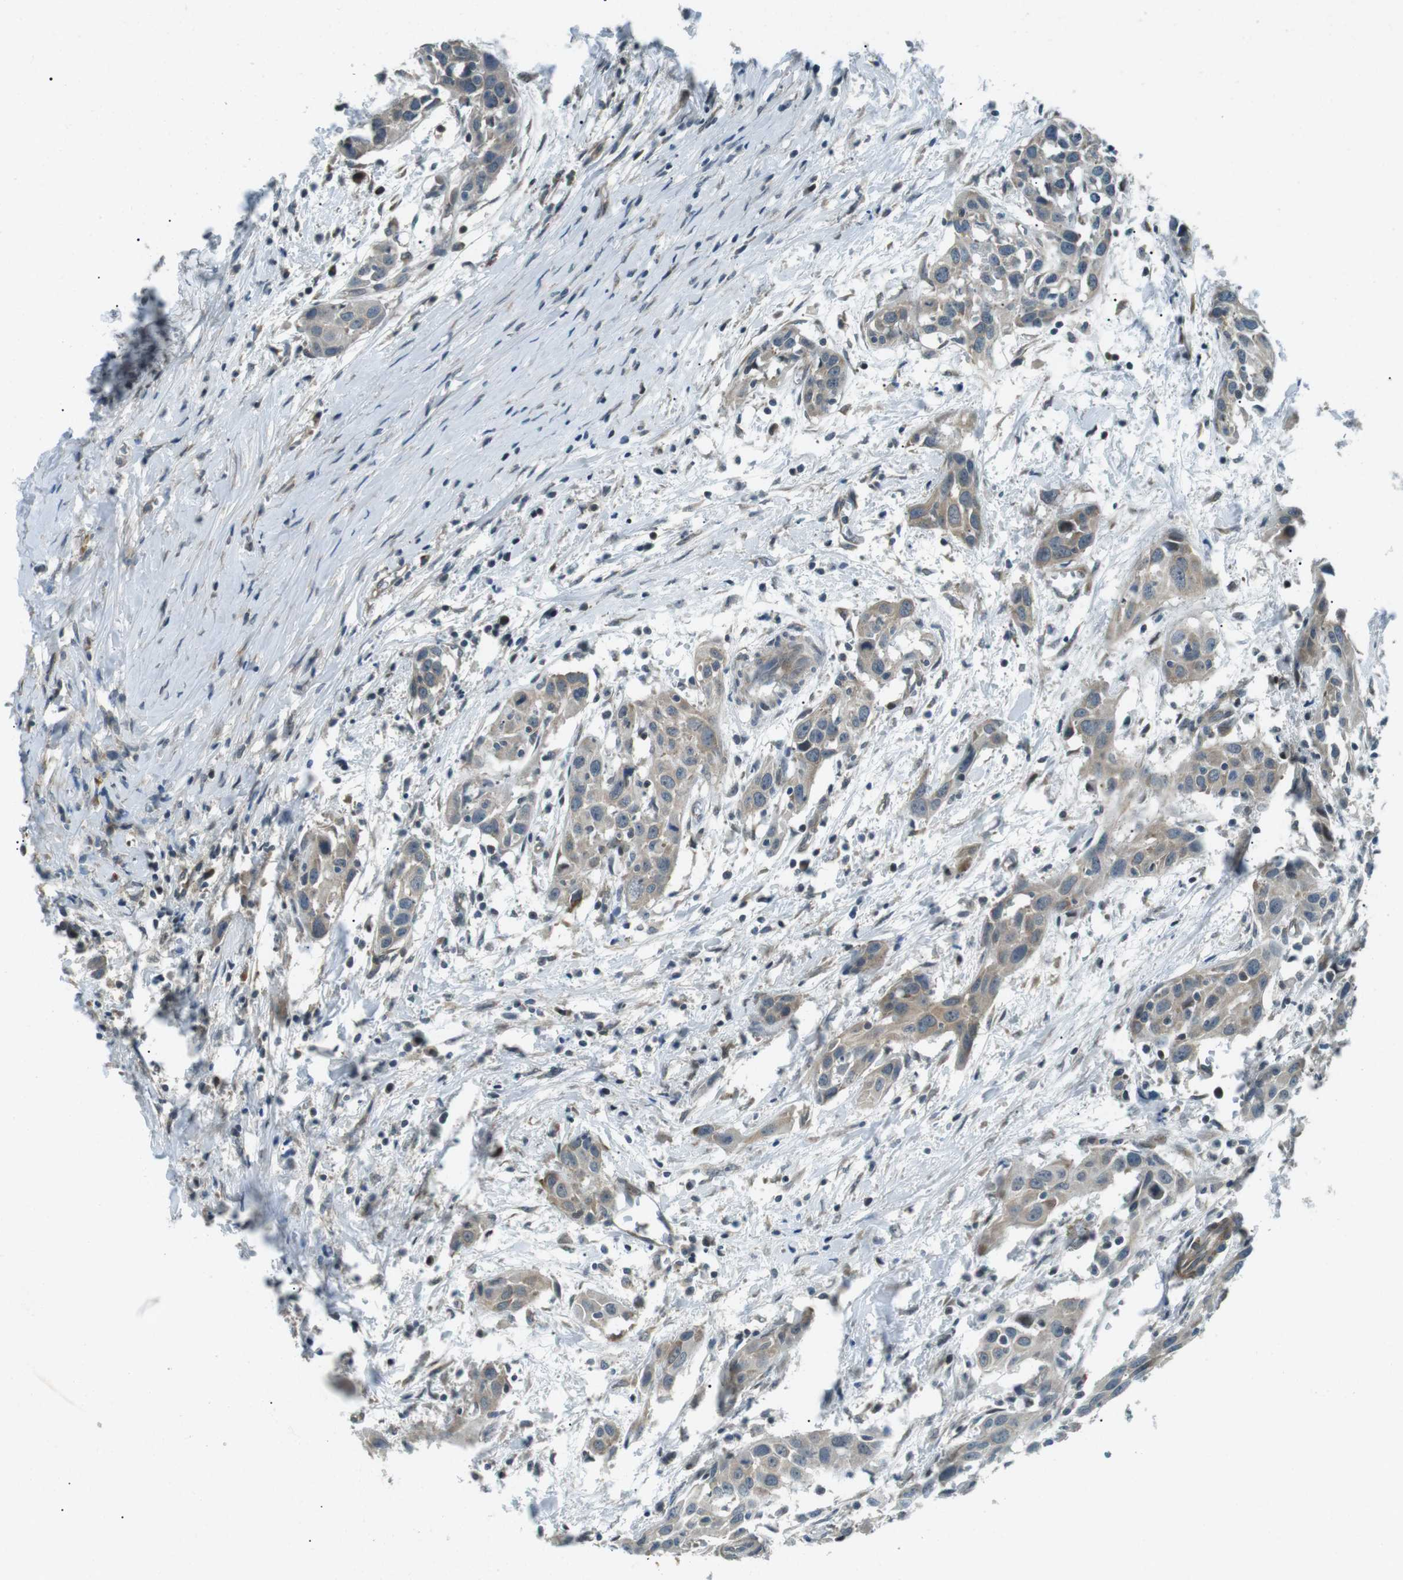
{"staining": {"intensity": "weak", "quantity": ">75%", "location": "cytoplasmic/membranous"}, "tissue": "head and neck cancer", "cell_type": "Tumor cells", "image_type": "cancer", "snomed": [{"axis": "morphology", "description": "Squamous cell carcinoma, NOS"}, {"axis": "topography", "description": "Oral tissue"}, {"axis": "topography", "description": "Head-Neck"}], "caption": "Head and neck cancer (squamous cell carcinoma) was stained to show a protein in brown. There is low levels of weak cytoplasmic/membranous positivity in about >75% of tumor cells.", "gene": "TMEM74", "patient": {"sex": "female", "age": 50}}